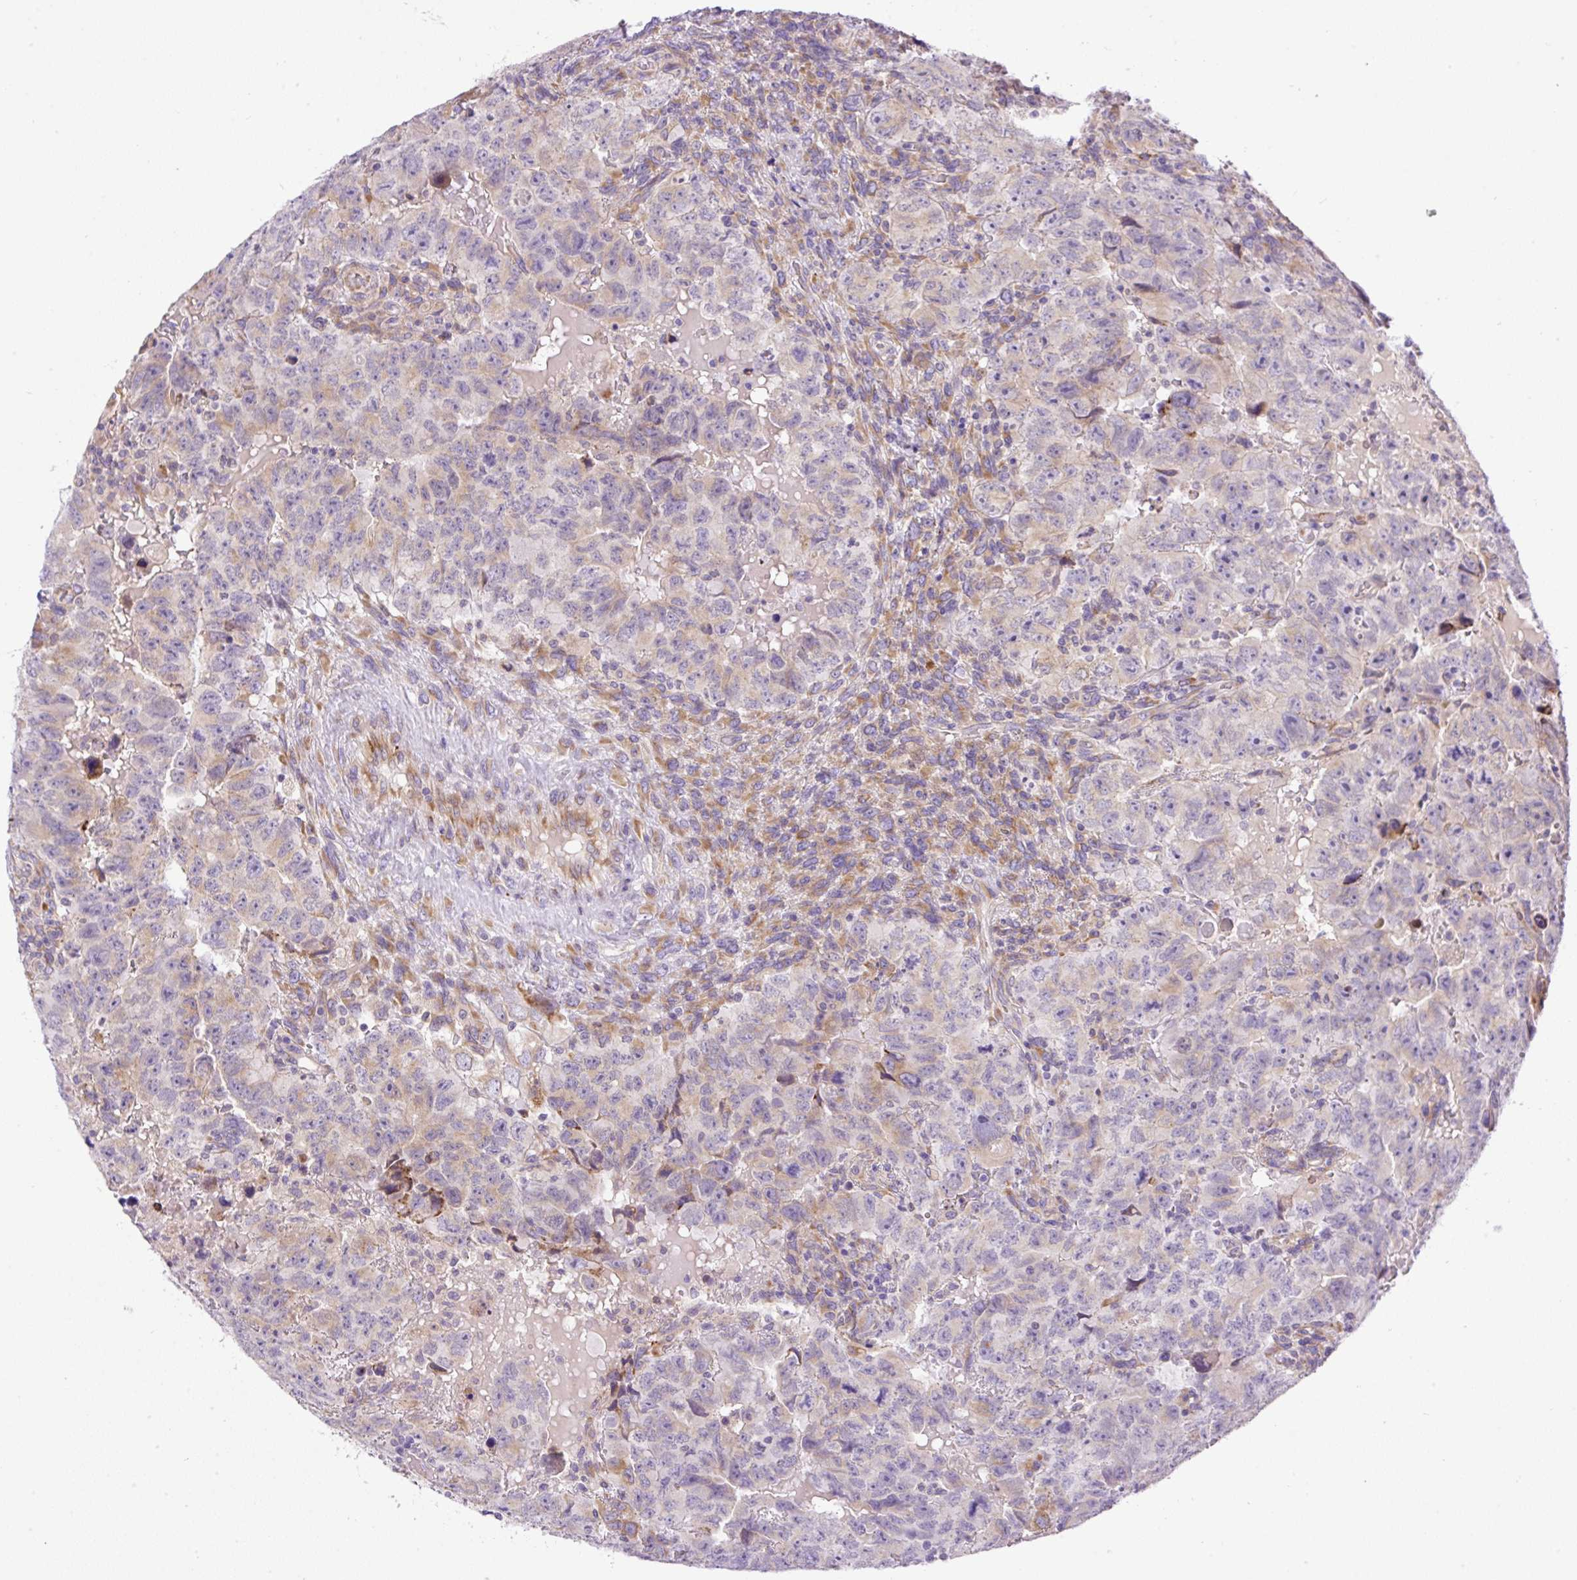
{"staining": {"intensity": "weak", "quantity": "<25%", "location": "cytoplasmic/membranous"}, "tissue": "testis cancer", "cell_type": "Tumor cells", "image_type": "cancer", "snomed": [{"axis": "morphology", "description": "Carcinoma, Embryonal, NOS"}, {"axis": "topography", "description": "Testis"}], "caption": "The immunohistochemistry photomicrograph has no significant staining in tumor cells of testis cancer (embryonal carcinoma) tissue. (DAB (3,3'-diaminobenzidine) immunohistochemistry (IHC) with hematoxylin counter stain).", "gene": "POFUT1", "patient": {"sex": "male", "age": 24}}